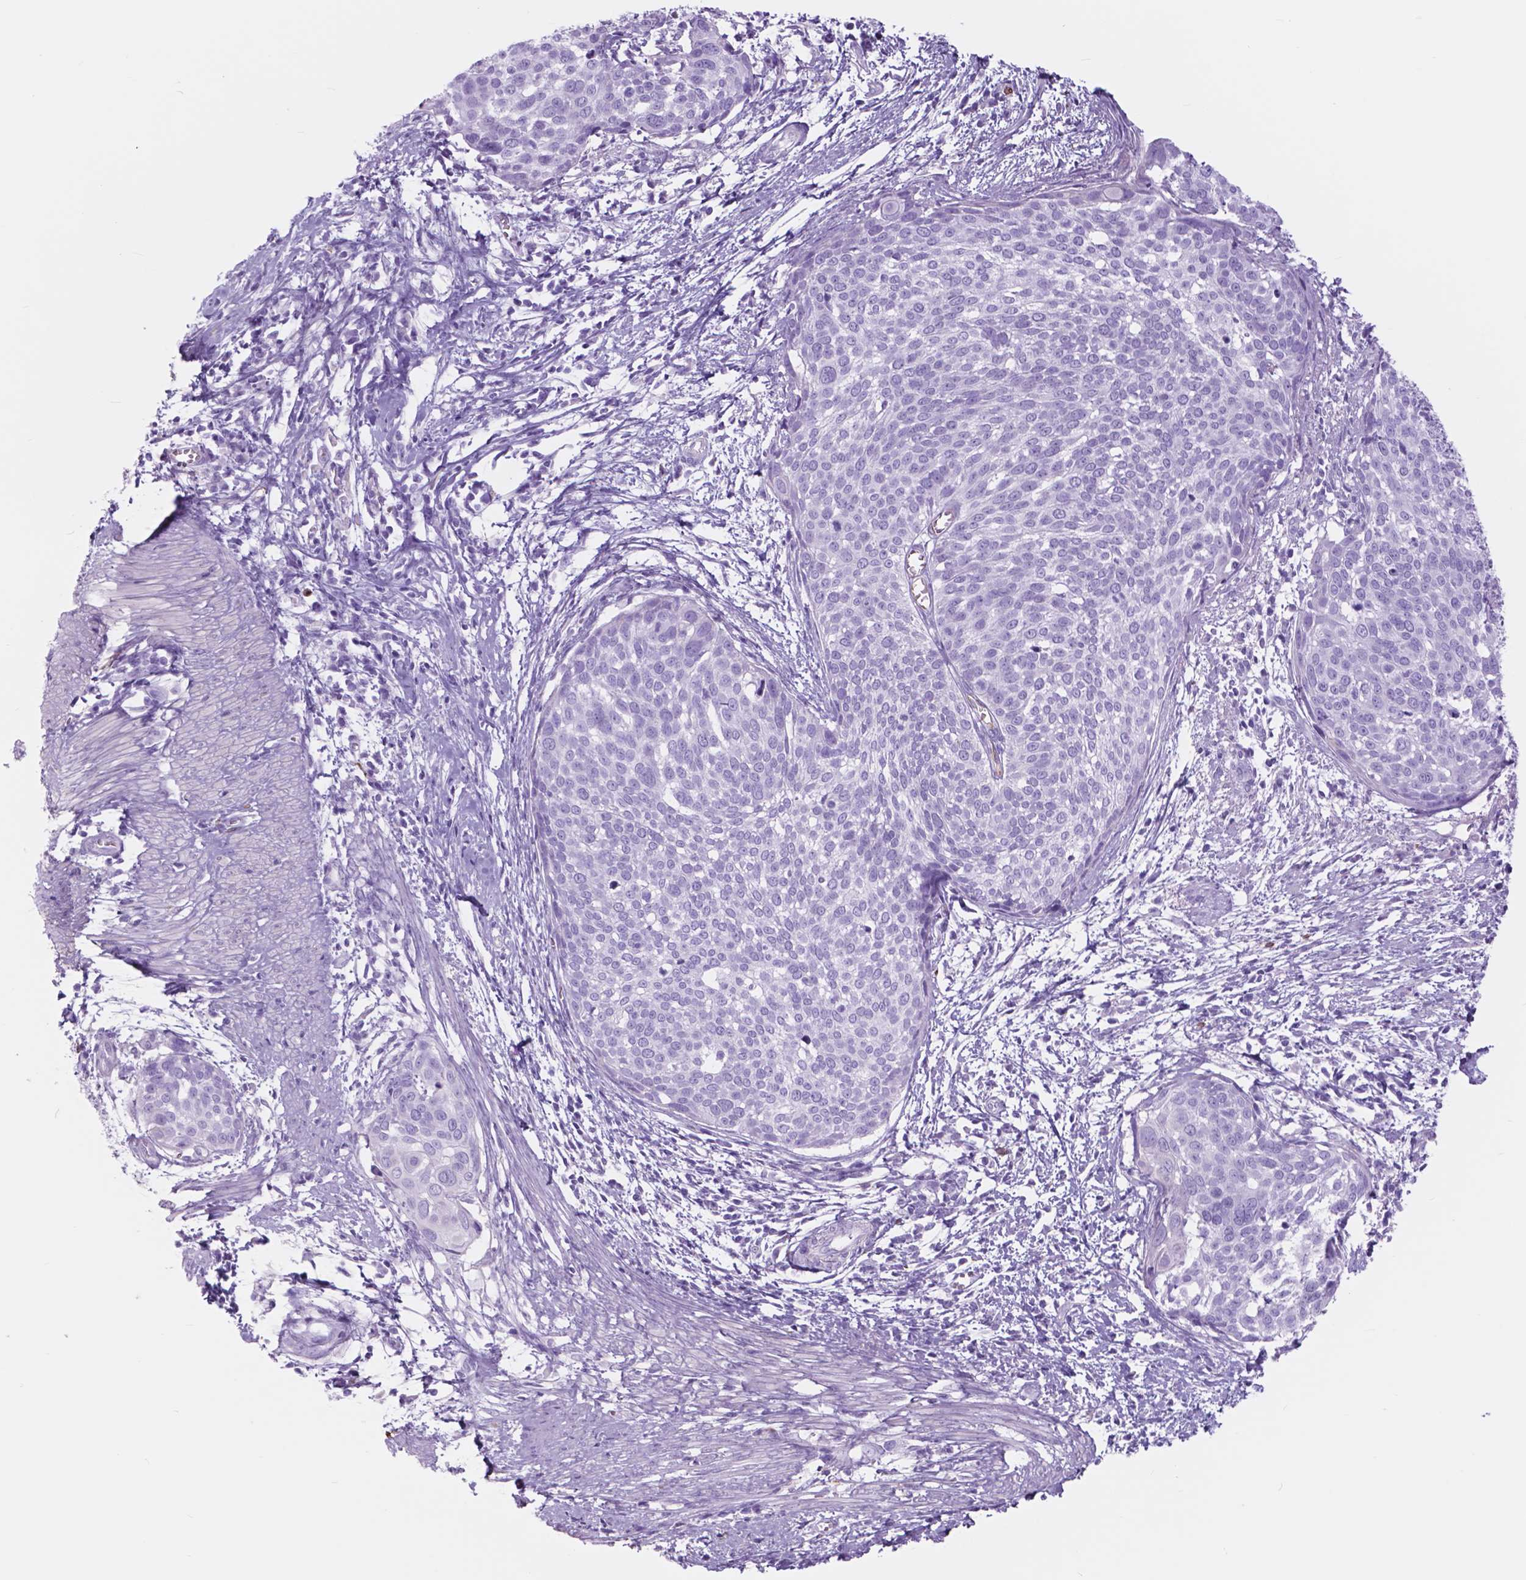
{"staining": {"intensity": "negative", "quantity": "none", "location": "none"}, "tissue": "cervical cancer", "cell_type": "Tumor cells", "image_type": "cancer", "snomed": [{"axis": "morphology", "description": "Squamous cell carcinoma, NOS"}, {"axis": "topography", "description": "Cervix"}], "caption": "IHC photomicrograph of neoplastic tissue: human cervical squamous cell carcinoma stained with DAB (3,3'-diaminobenzidine) demonstrates no significant protein expression in tumor cells.", "gene": "FXYD2", "patient": {"sex": "female", "age": 39}}